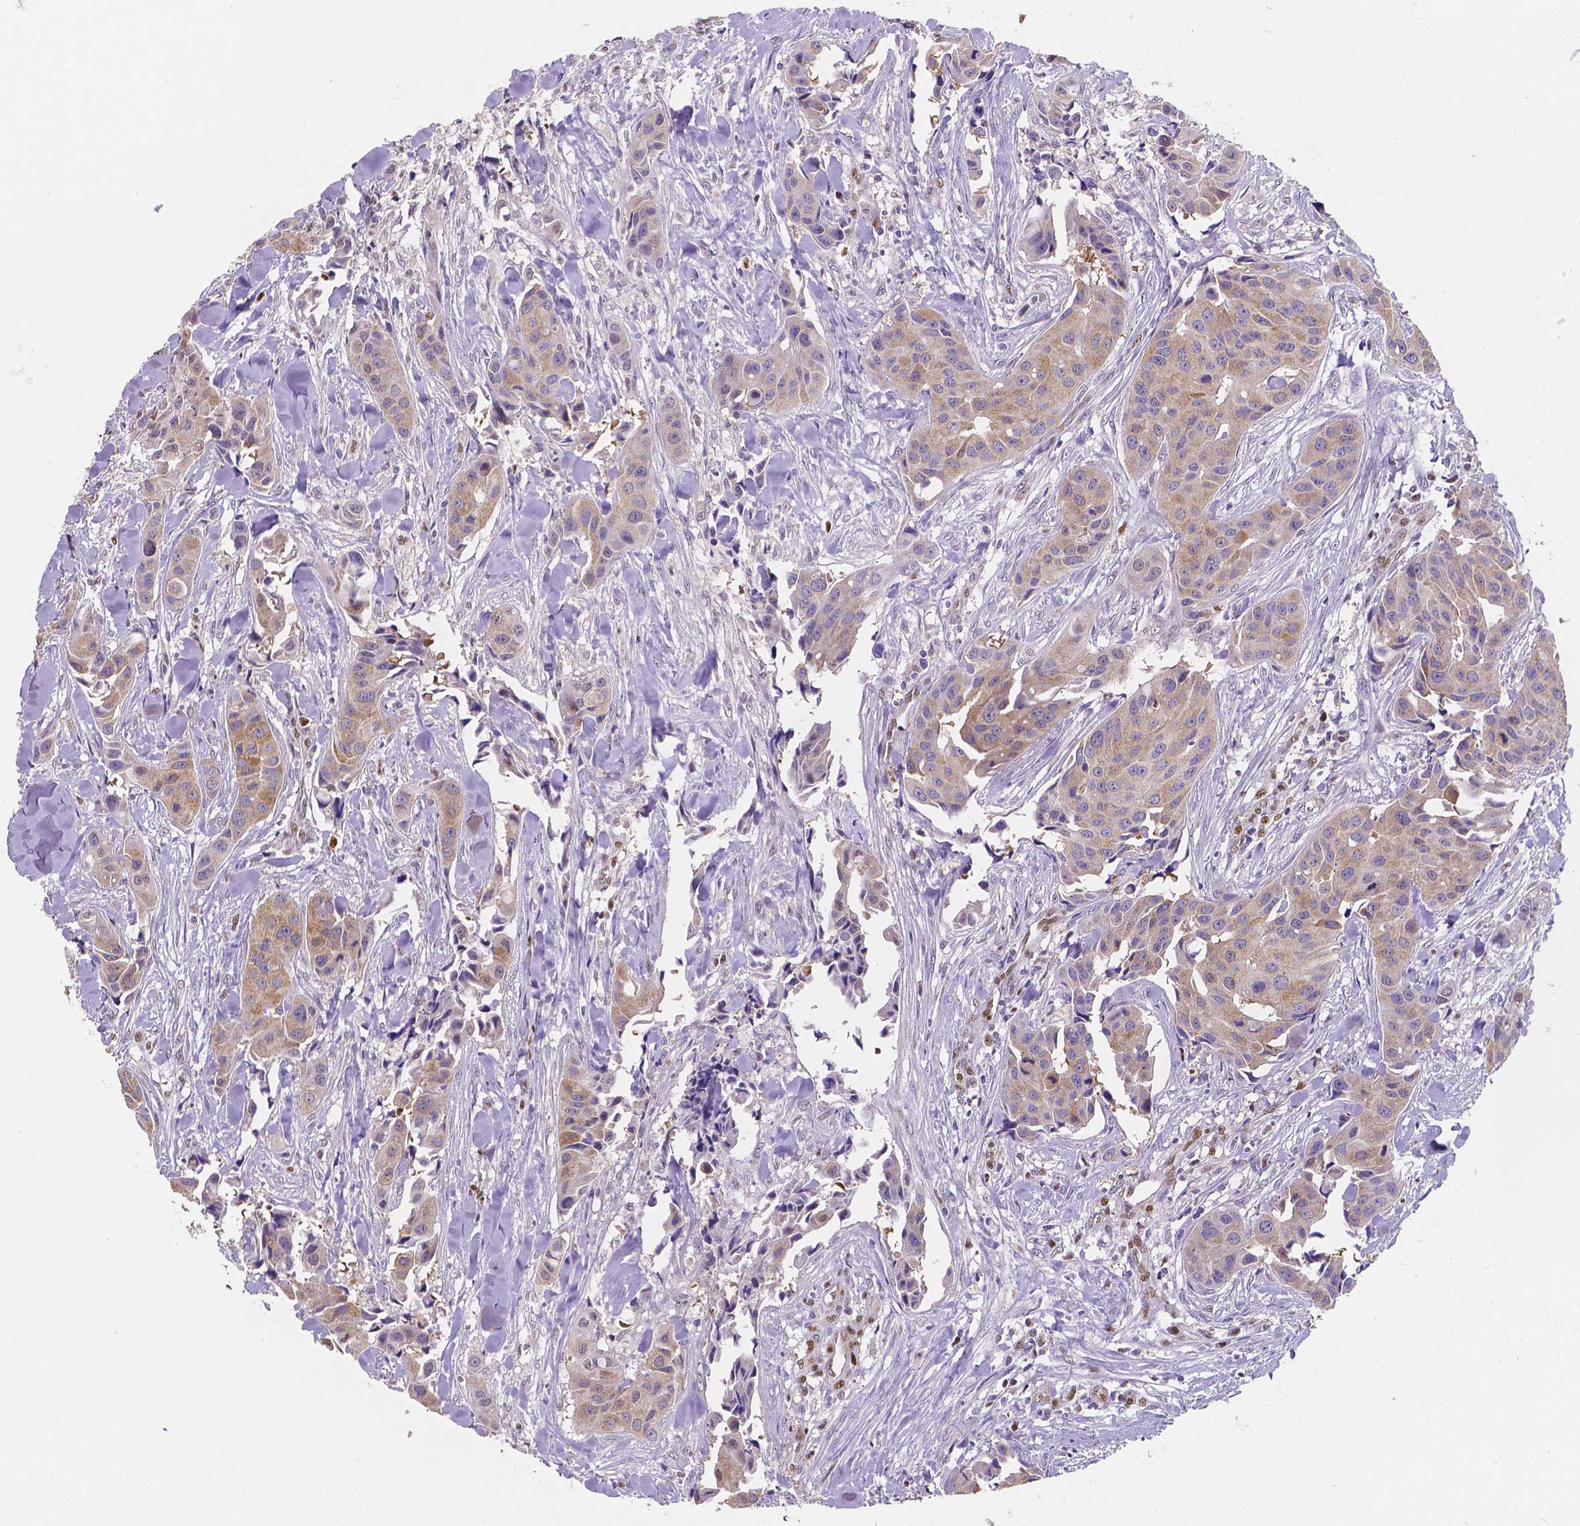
{"staining": {"intensity": "weak", "quantity": "25%-75%", "location": "cytoplasmic/membranous"}, "tissue": "head and neck cancer", "cell_type": "Tumor cells", "image_type": "cancer", "snomed": [{"axis": "morphology", "description": "Adenocarcinoma, NOS"}, {"axis": "topography", "description": "Head-Neck"}], "caption": "Tumor cells show weak cytoplasmic/membranous staining in about 25%-75% of cells in adenocarcinoma (head and neck). (DAB = brown stain, brightfield microscopy at high magnification).", "gene": "MEF2C", "patient": {"sex": "male", "age": 76}}